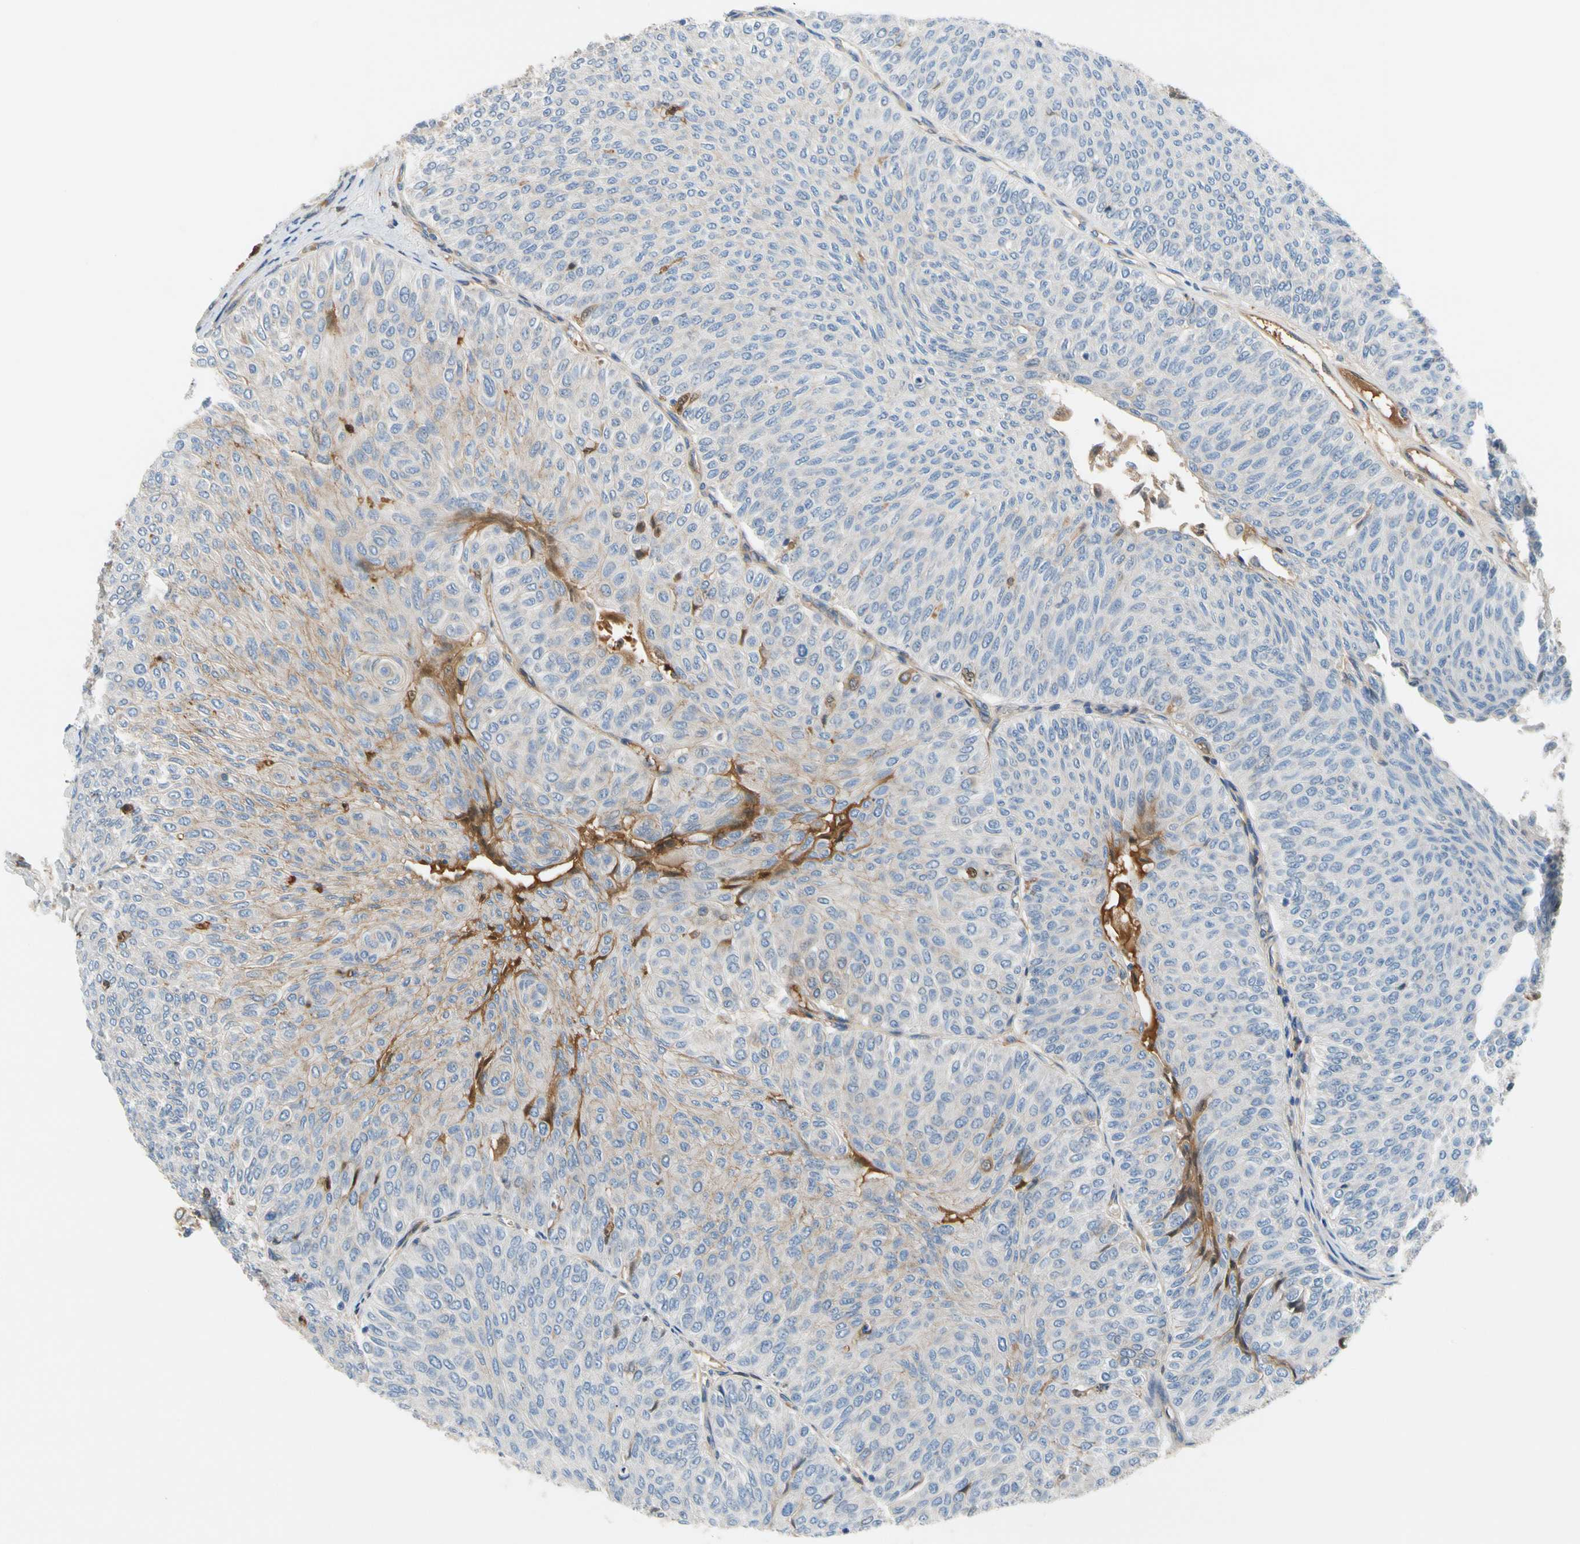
{"staining": {"intensity": "negative", "quantity": "none", "location": "none"}, "tissue": "urothelial cancer", "cell_type": "Tumor cells", "image_type": "cancer", "snomed": [{"axis": "morphology", "description": "Urothelial carcinoma, Low grade"}, {"axis": "topography", "description": "Urinary bladder"}], "caption": "Urothelial carcinoma (low-grade) stained for a protein using immunohistochemistry reveals no positivity tumor cells.", "gene": "ENTREP3", "patient": {"sex": "male", "age": 78}}